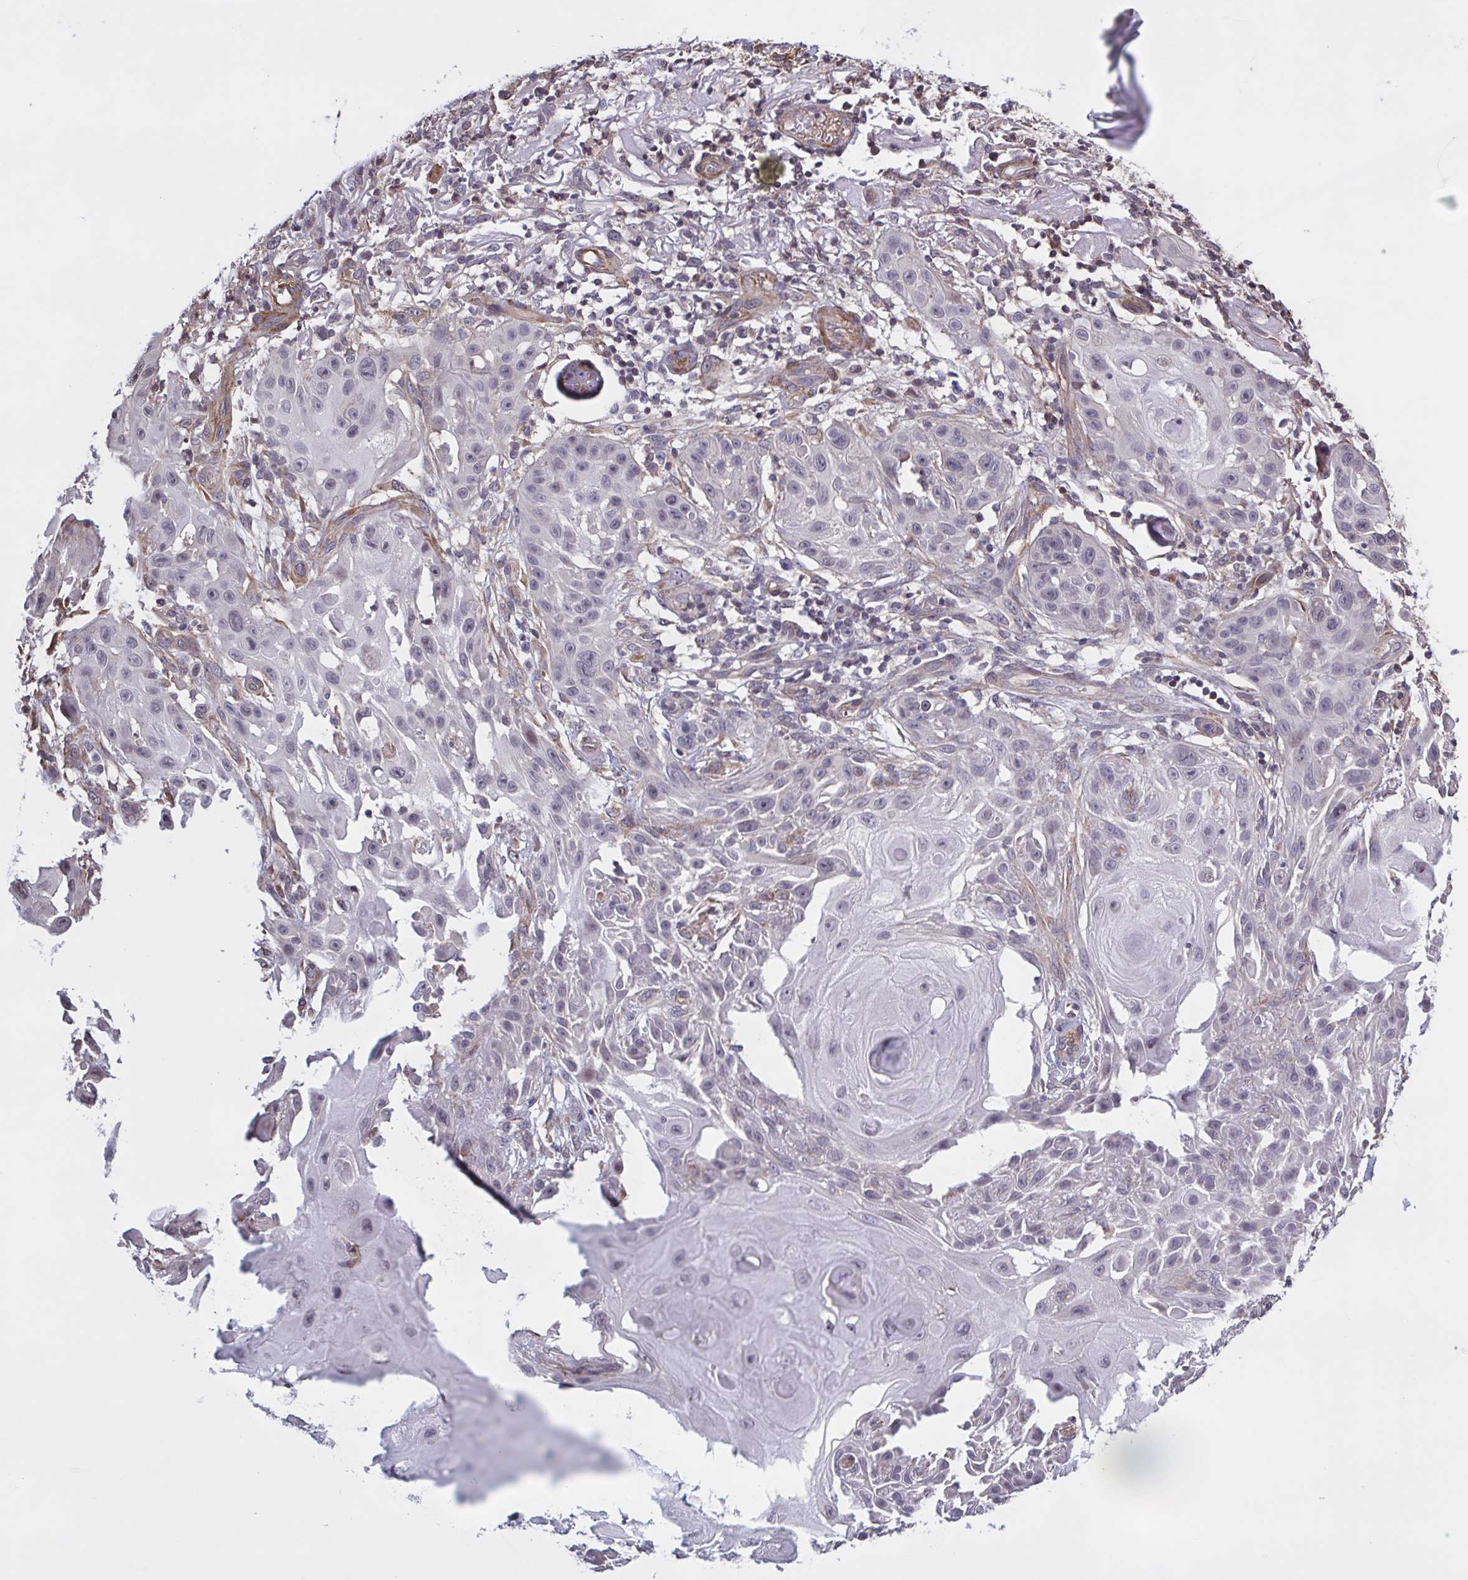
{"staining": {"intensity": "negative", "quantity": "none", "location": "none"}, "tissue": "skin cancer", "cell_type": "Tumor cells", "image_type": "cancer", "snomed": [{"axis": "morphology", "description": "Squamous cell carcinoma, NOS"}, {"axis": "topography", "description": "Skin"}], "caption": "An image of squamous cell carcinoma (skin) stained for a protein exhibits no brown staining in tumor cells.", "gene": "ZNF200", "patient": {"sex": "female", "age": 91}}